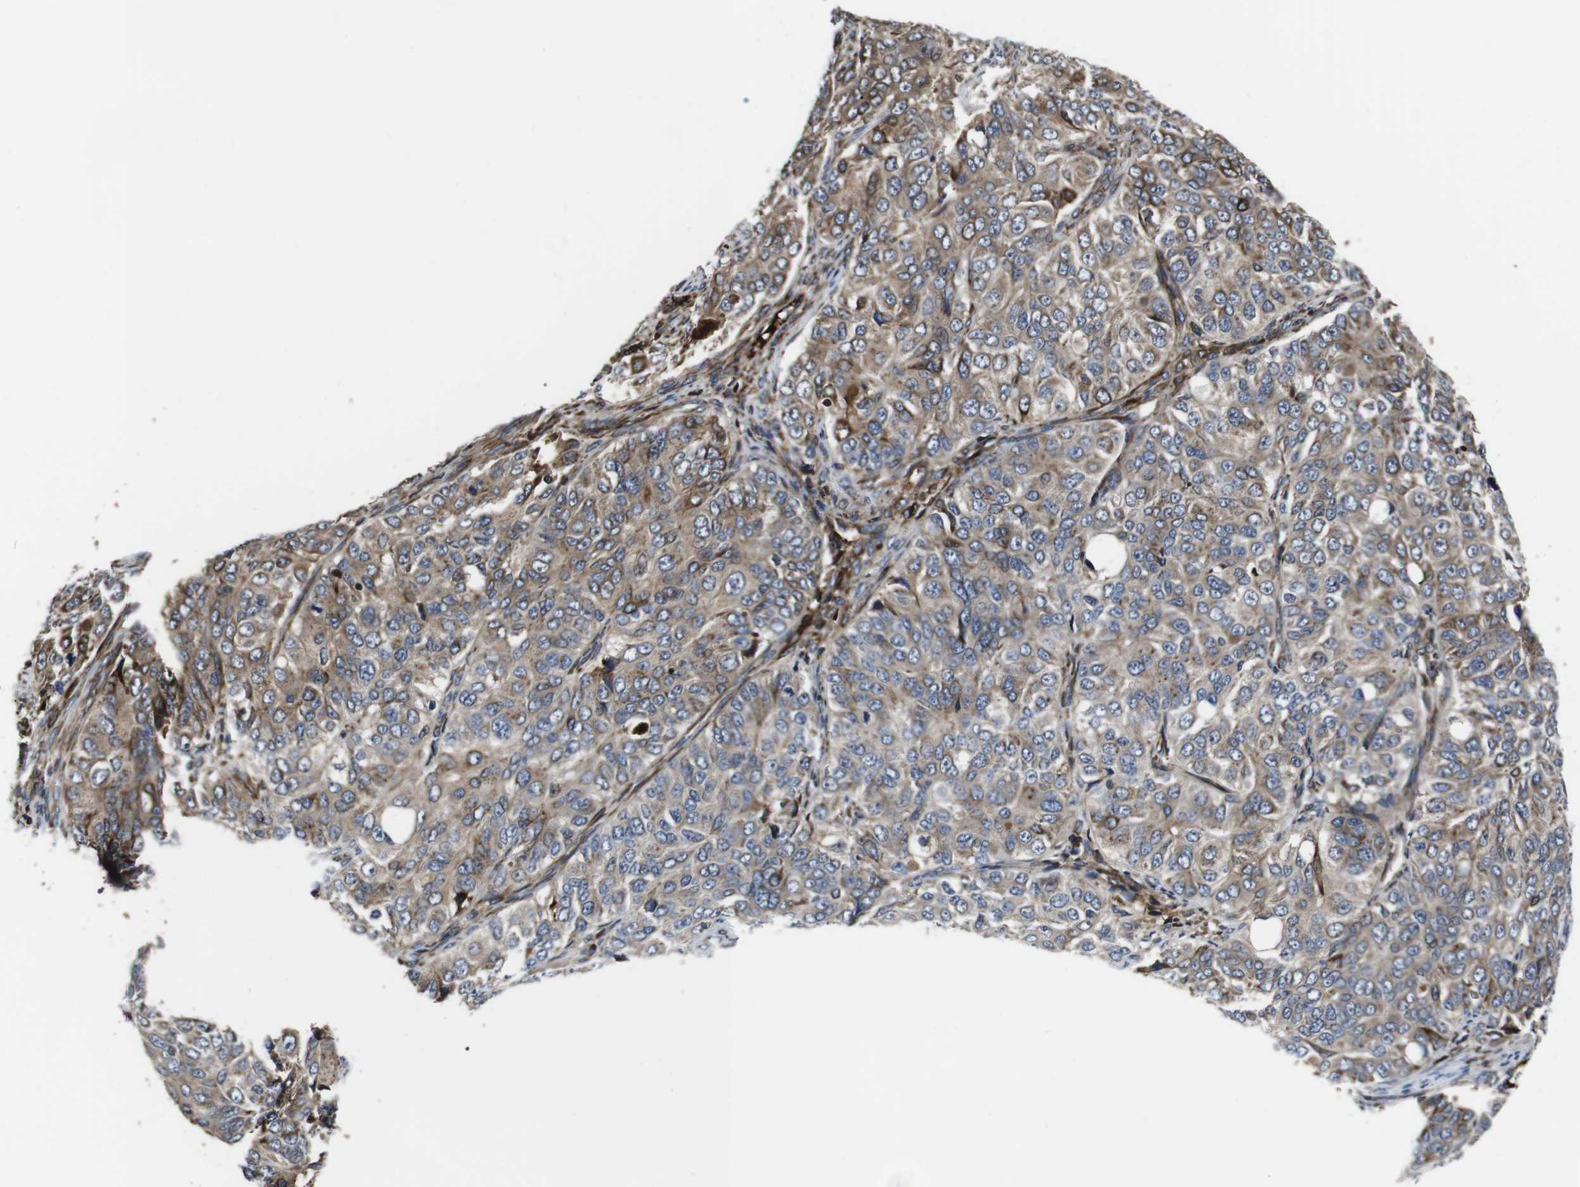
{"staining": {"intensity": "strong", "quantity": ">75%", "location": "cytoplasmic/membranous"}, "tissue": "ovarian cancer", "cell_type": "Tumor cells", "image_type": "cancer", "snomed": [{"axis": "morphology", "description": "Carcinoma, endometroid"}, {"axis": "topography", "description": "Ovary"}], "caption": "Immunohistochemical staining of human ovarian cancer shows strong cytoplasmic/membranous protein positivity in about >75% of tumor cells.", "gene": "SMYD3", "patient": {"sex": "female", "age": 51}}